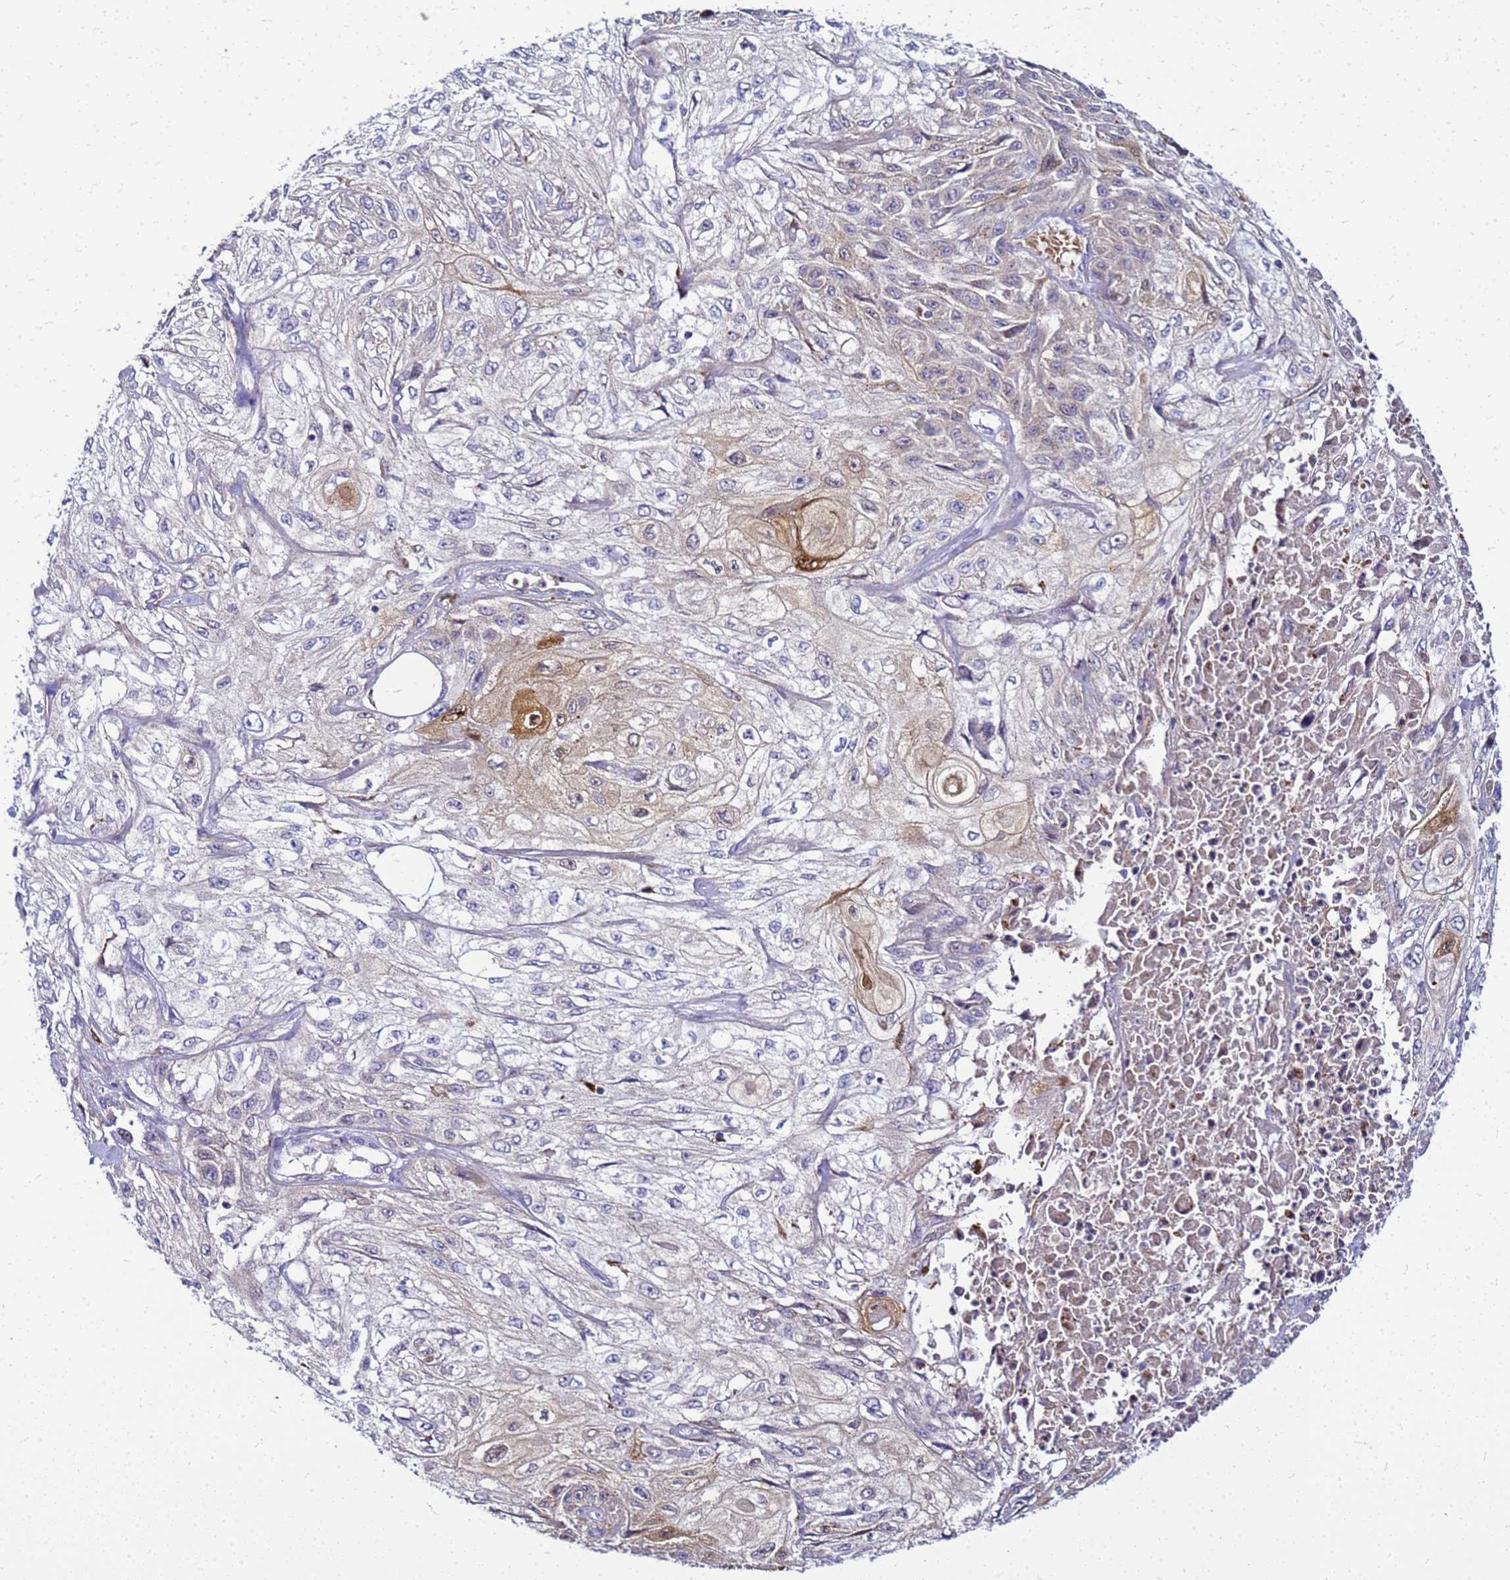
{"staining": {"intensity": "moderate", "quantity": "<25%", "location": "cytoplasmic/membranous"}, "tissue": "skin cancer", "cell_type": "Tumor cells", "image_type": "cancer", "snomed": [{"axis": "morphology", "description": "Squamous cell carcinoma, NOS"}, {"axis": "morphology", "description": "Squamous cell carcinoma, metastatic, NOS"}, {"axis": "topography", "description": "Skin"}, {"axis": "topography", "description": "Lymph node"}], "caption": "Protein staining reveals moderate cytoplasmic/membranous expression in approximately <25% of tumor cells in squamous cell carcinoma (skin).", "gene": "CSTA", "patient": {"sex": "male", "age": 75}}